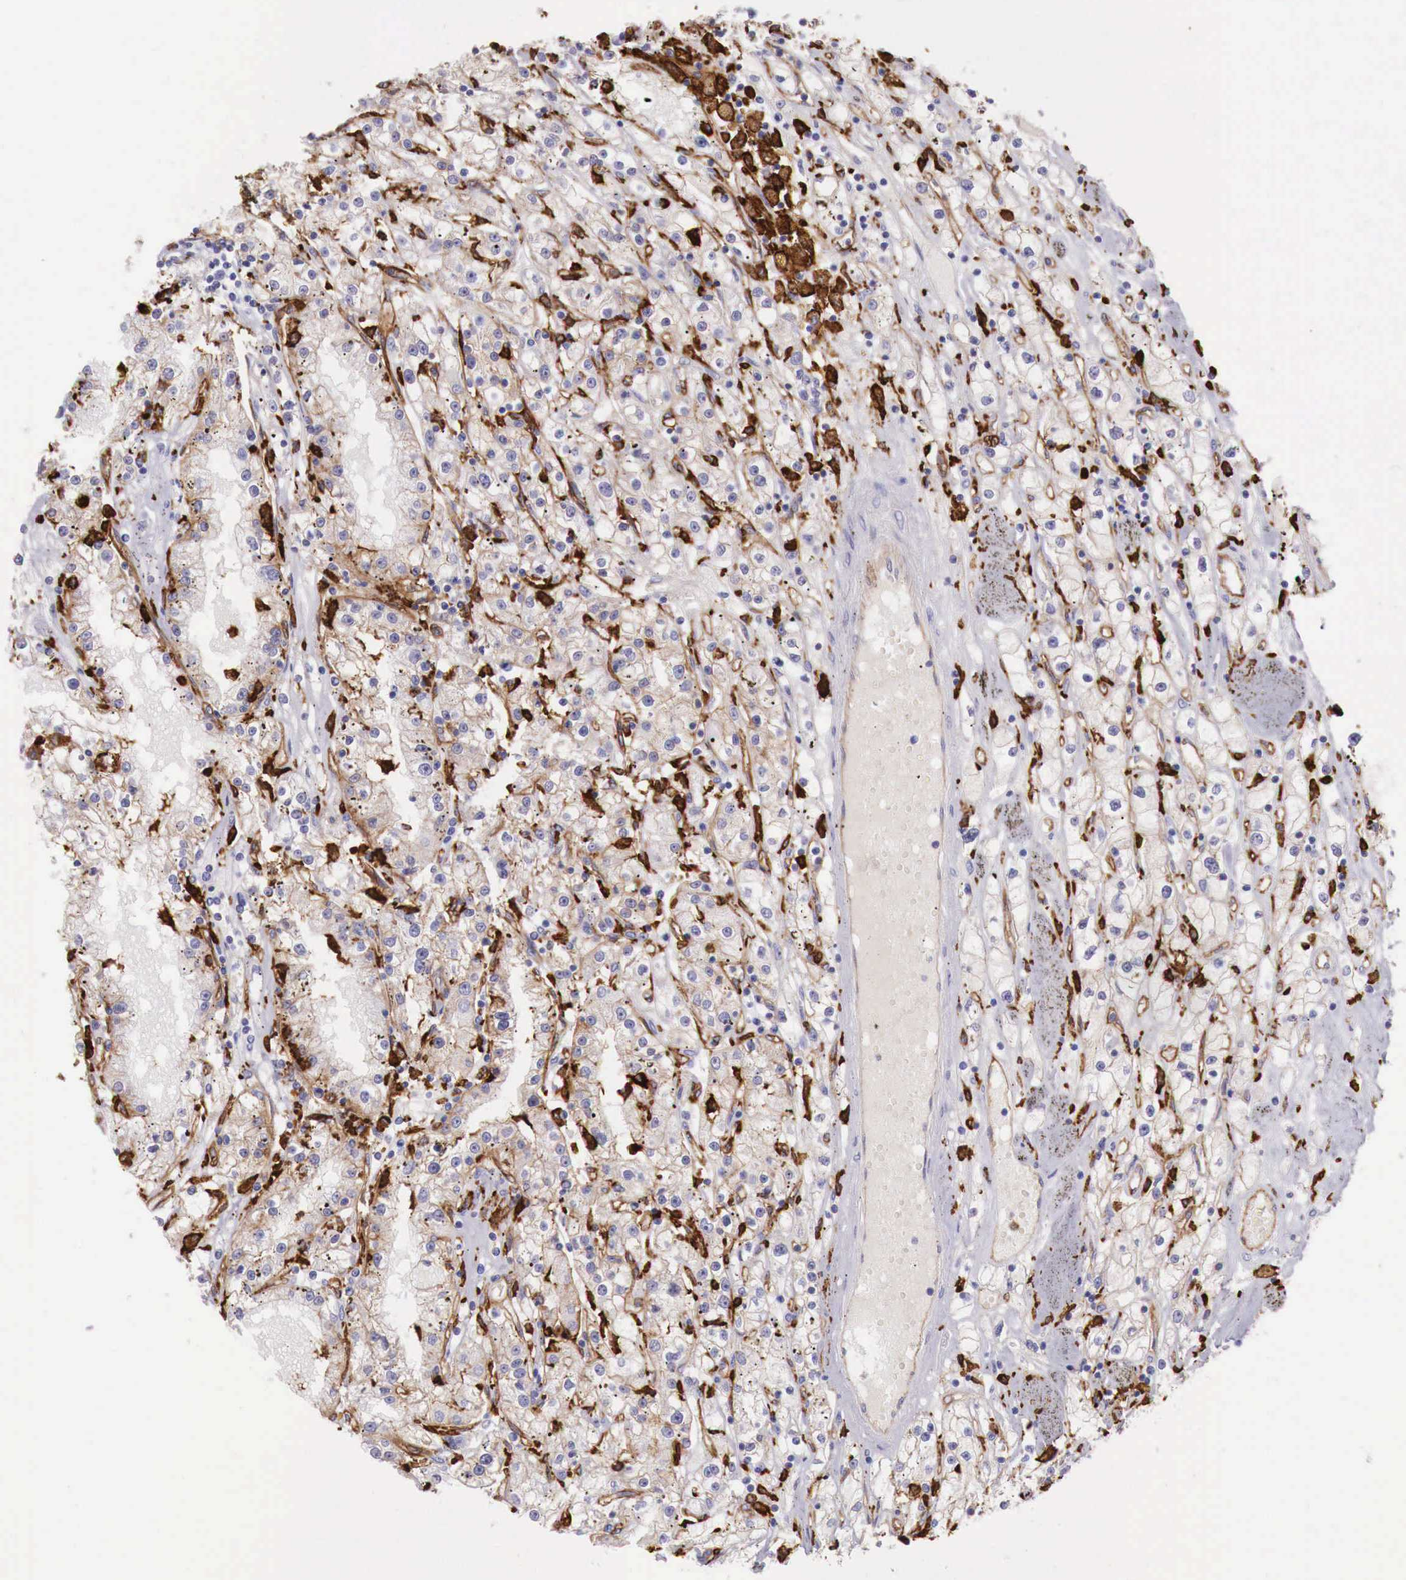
{"staining": {"intensity": "negative", "quantity": "none", "location": "none"}, "tissue": "renal cancer", "cell_type": "Tumor cells", "image_type": "cancer", "snomed": [{"axis": "morphology", "description": "Adenocarcinoma, NOS"}, {"axis": "topography", "description": "Kidney"}], "caption": "This is an immunohistochemistry (IHC) image of human adenocarcinoma (renal). There is no positivity in tumor cells.", "gene": "MSR1", "patient": {"sex": "male", "age": 56}}